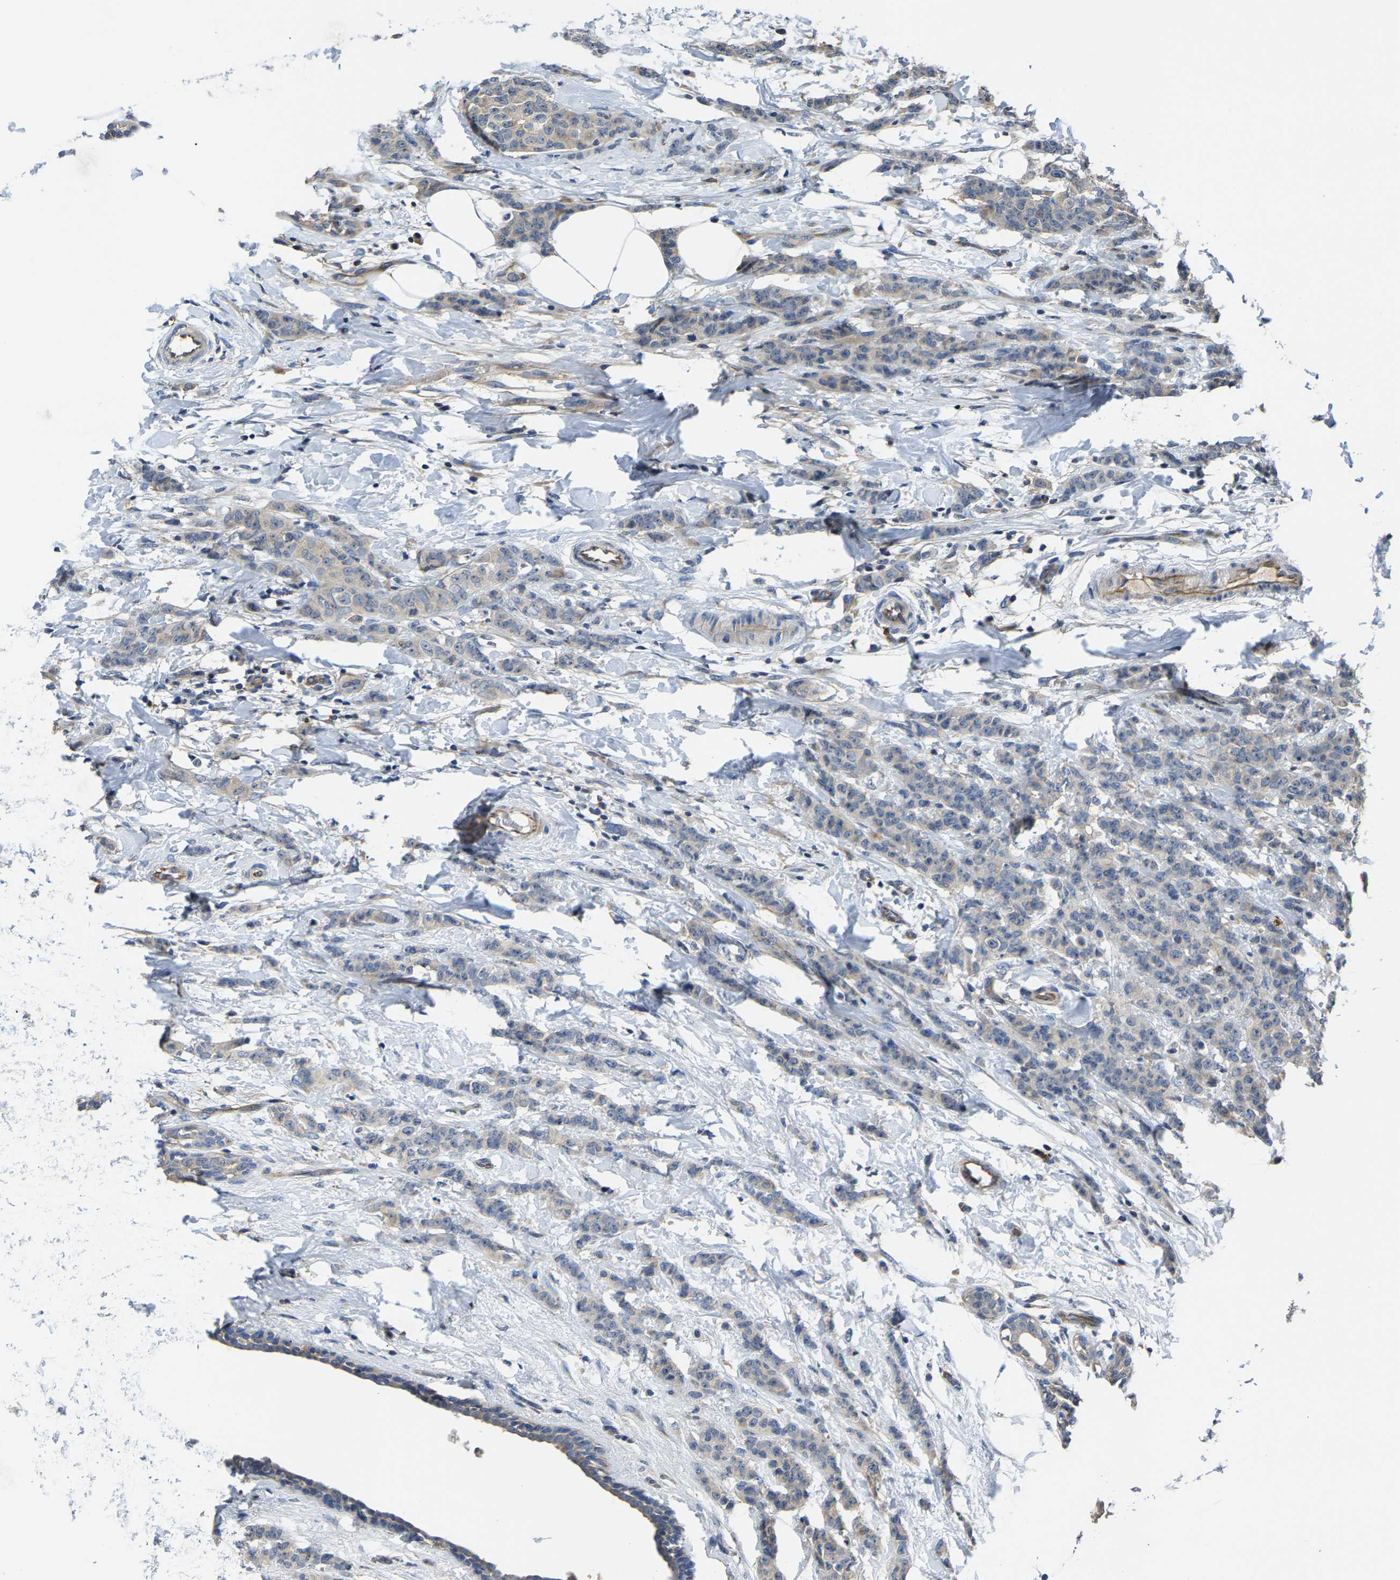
{"staining": {"intensity": "negative", "quantity": "none", "location": "none"}, "tissue": "breast cancer", "cell_type": "Tumor cells", "image_type": "cancer", "snomed": [{"axis": "morphology", "description": "Normal tissue, NOS"}, {"axis": "morphology", "description": "Duct carcinoma"}, {"axis": "topography", "description": "Breast"}], "caption": "This is an immunohistochemistry (IHC) histopathology image of human breast cancer. There is no staining in tumor cells.", "gene": "AGBL3", "patient": {"sex": "female", "age": 40}}